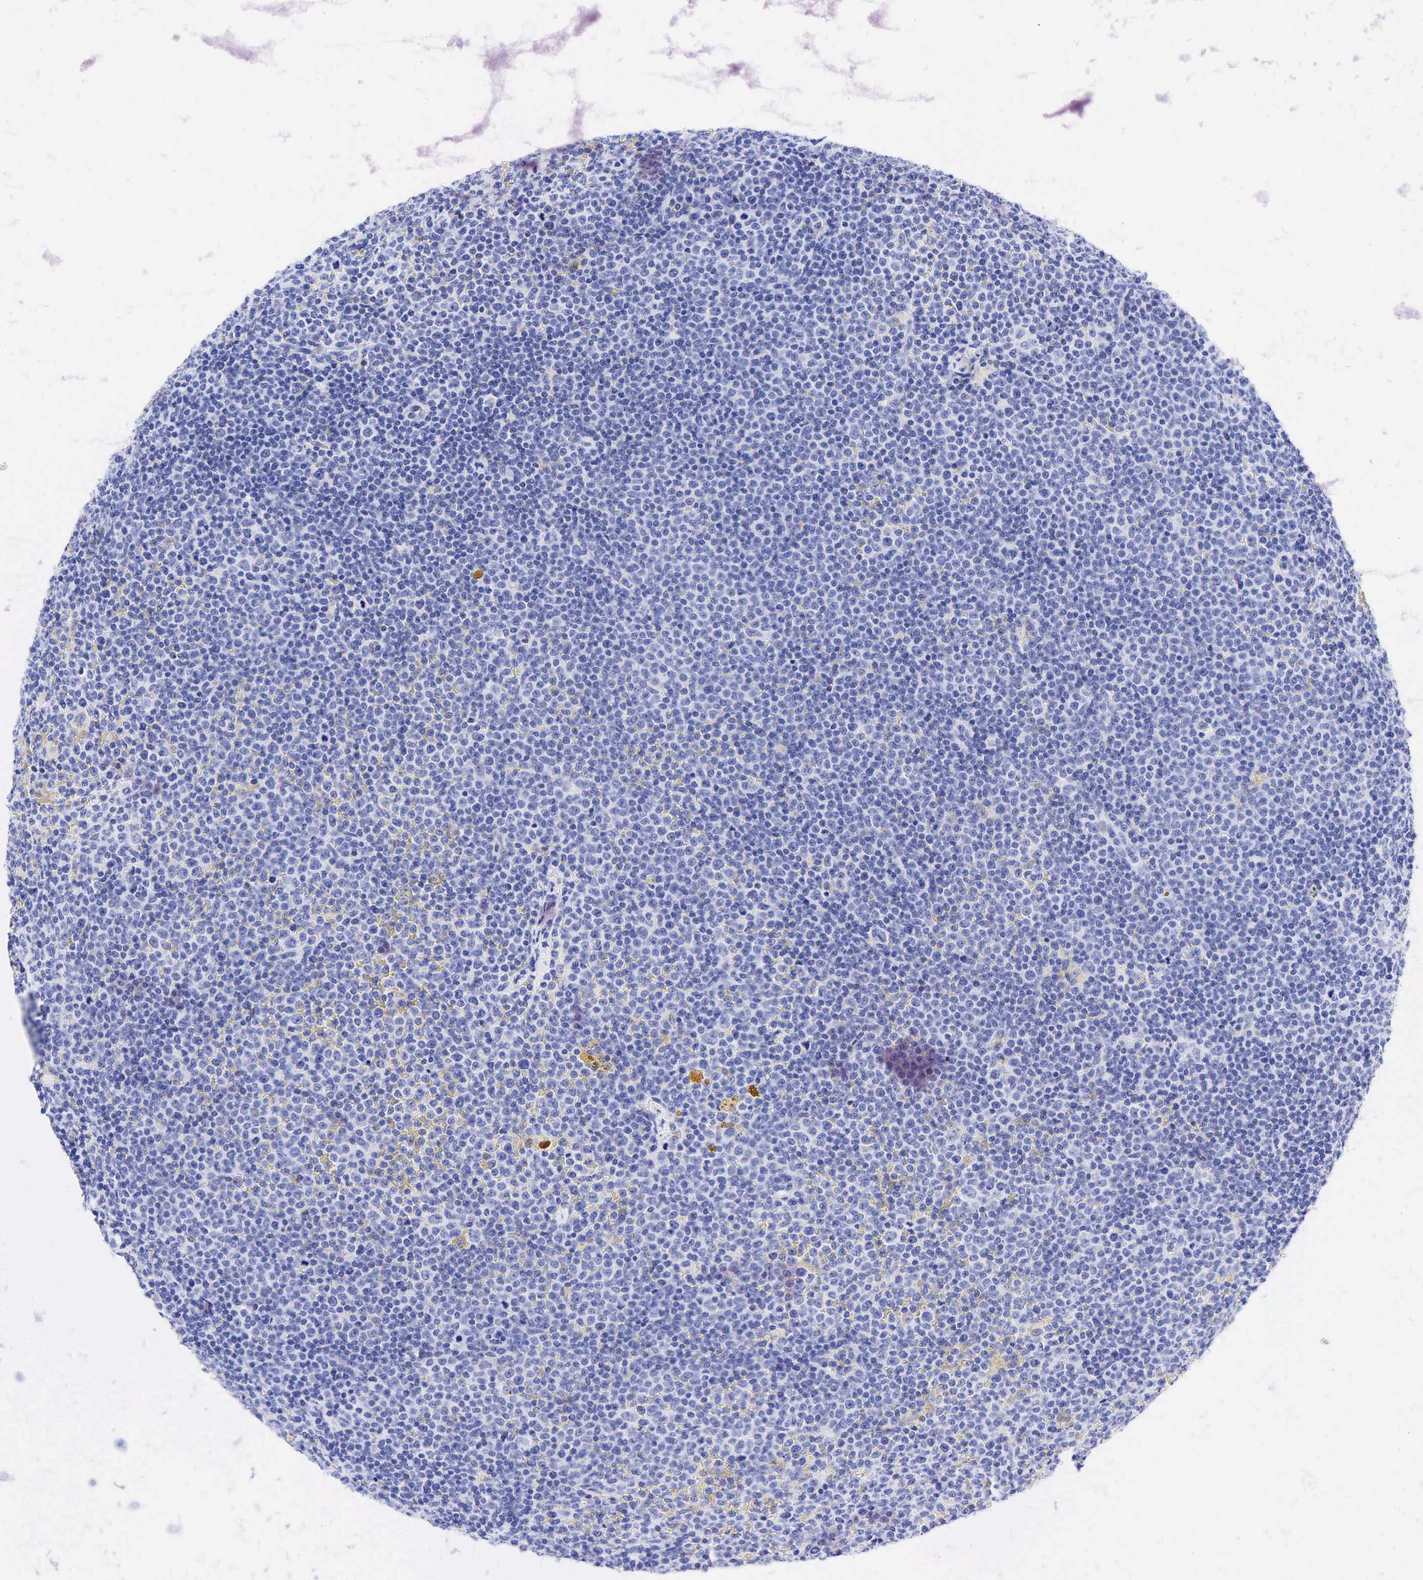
{"staining": {"intensity": "negative", "quantity": "none", "location": "none"}, "tissue": "lymphoma", "cell_type": "Tumor cells", "image_type": "cancer", "snomed": [{"axis": "morphology", "description": "Malignant lymphoma, non-Hodgkin's type, Low grade"}, {"axis": "topography", "description": "Lymph node"}], "caption": "Tumor cells are negative for protein expression in human low-grade malignant lymphoma, non-Hodgkin's type.", "gene": "FUT4", "patient": {"sex": "male", "age": 50}}